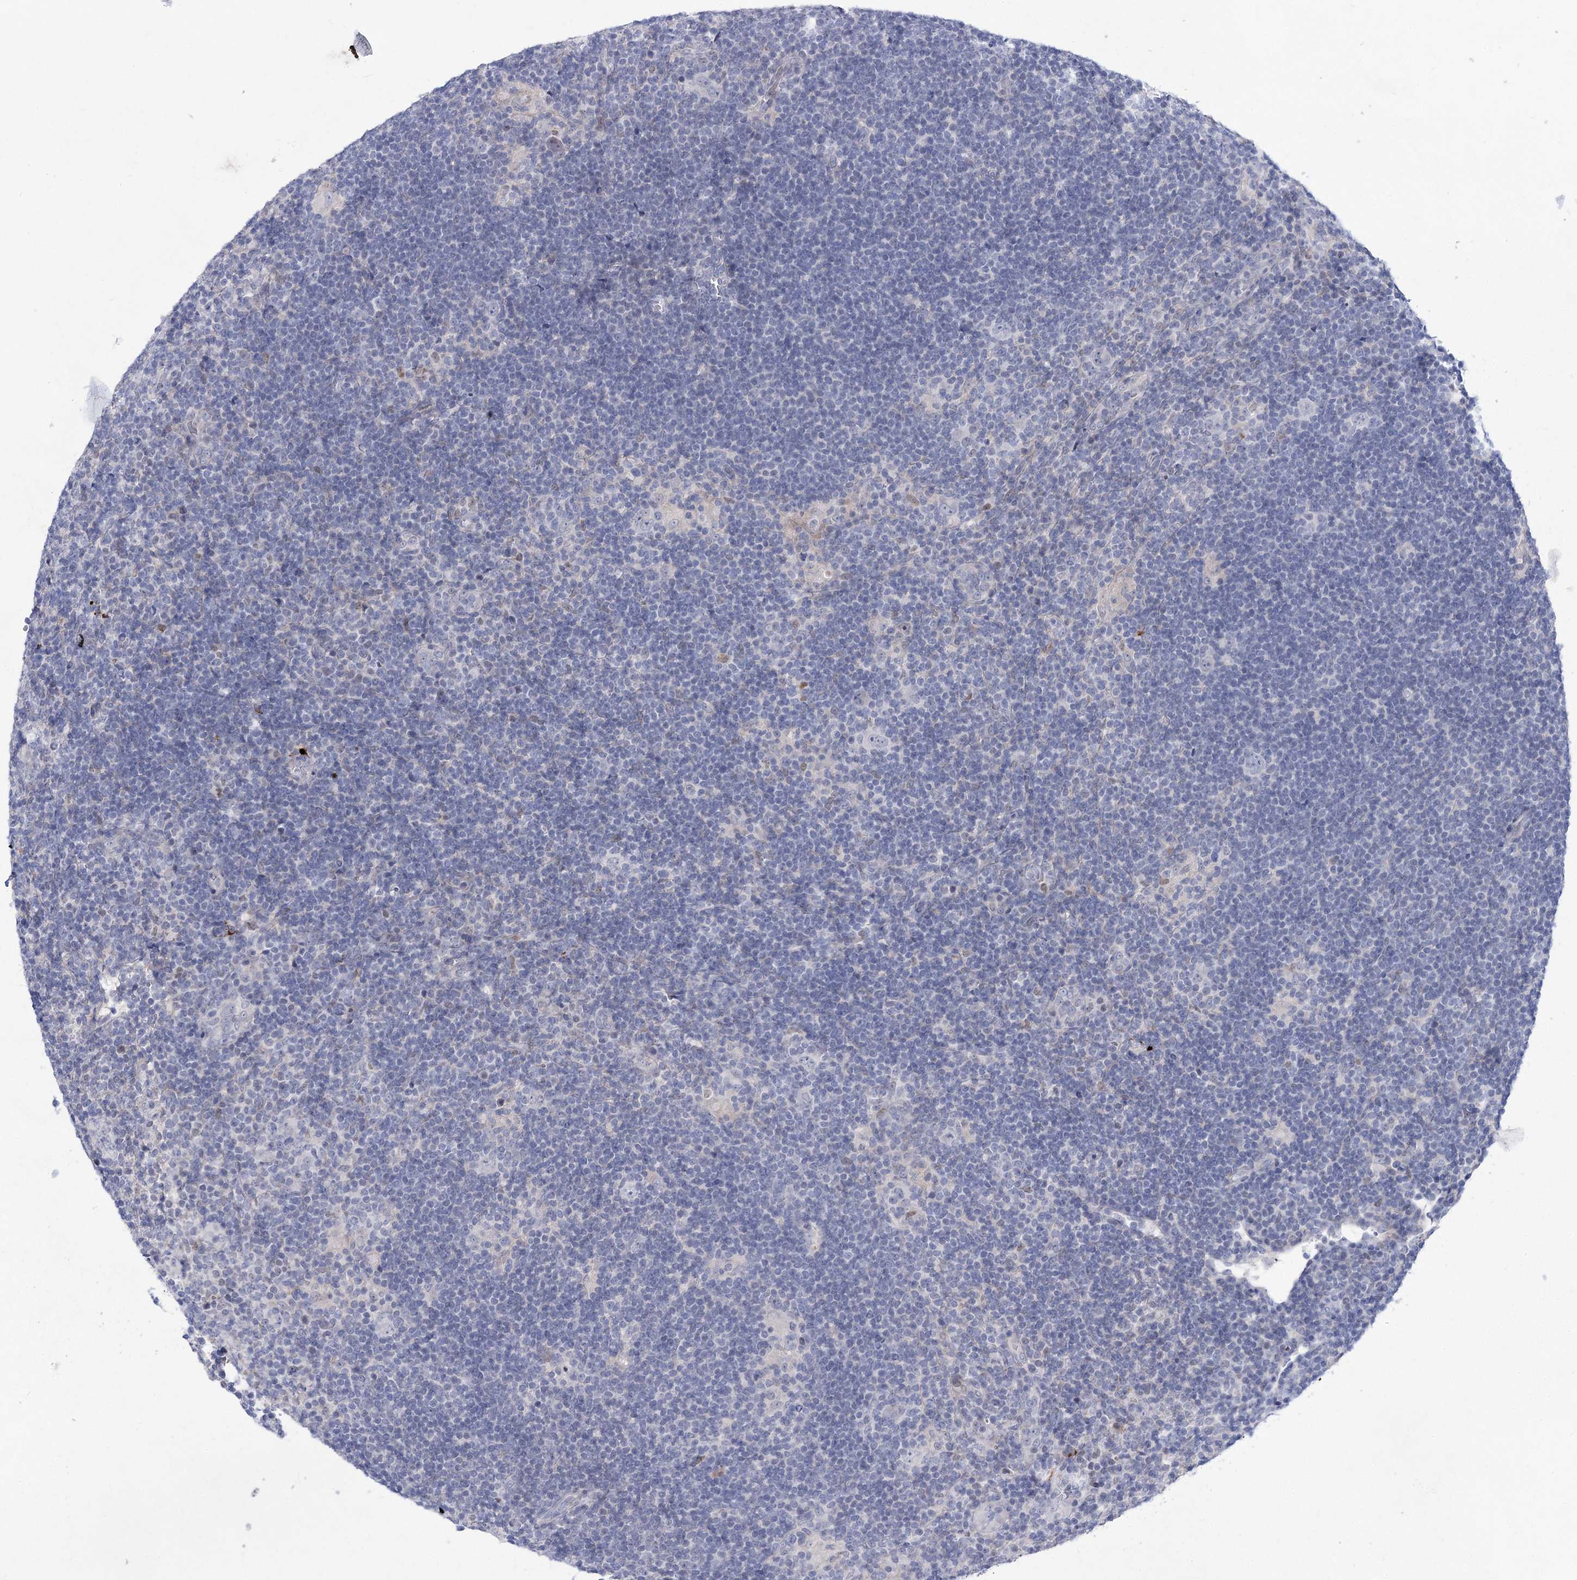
{"staining": {"intensity": "negative", "quantity": "none", "location": "none"}, "tissue": "lymphoma", "cell_type": "Tumor cells", "image_type": "cancer", "snomed": [{"axis": "morphology", "description": "Hodgkin's disease, NOS"}, {"axis": "topography", "description": "Lymph node"}], "caption": "Tumor cells show no significant expression in lymphoma. (Stains: DAB immunohistochemistry (IHC) with hematoxylin counter stain, Microscopy: brightfield microscopy at high magnification).", "gene": "UGDH", "patient": {"sex": "female", "age": 57}}